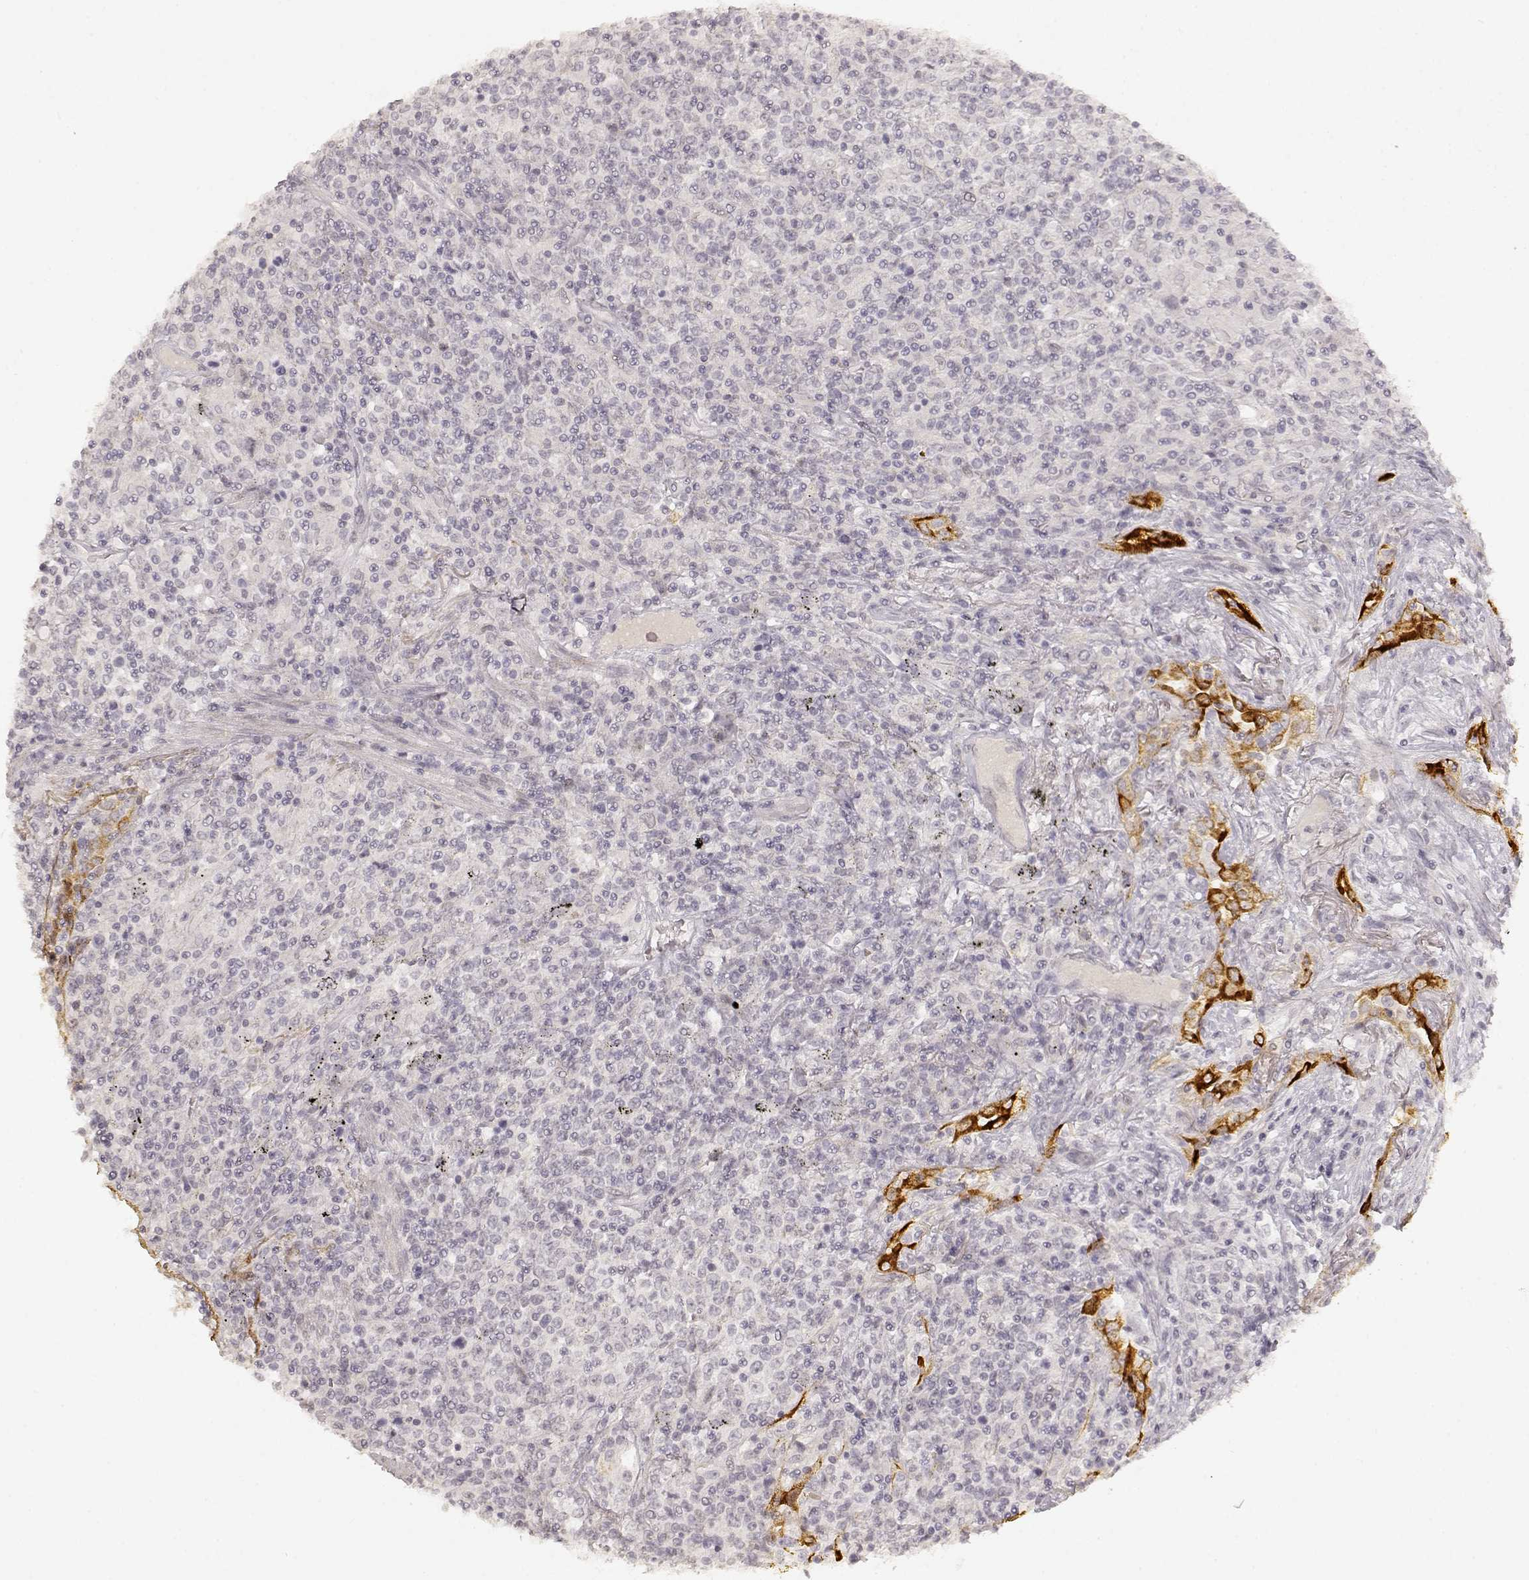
{"staining": {"intensity": "negative", "quantity": "none", "location": "none"}, "tissue": "lymphoma", "cell_type": "Tumor cells", "image_type": "cancer", "snomed": [{"axis": "morphology", "description": "Malignant lymphoma, non-Hodgkin's type, High grade"}, {"axis": "topography", "description": "Lung"}], "caption": "High magnification brightfield microscopy of lymphoma stained with DAB (brown) and counterstained with hematoxylin (blue): tumor cells show no significant staining. Nuclei are stained in blue.", "gene": "LAMC2", "patient": {"sex": "male", "age": 79}}